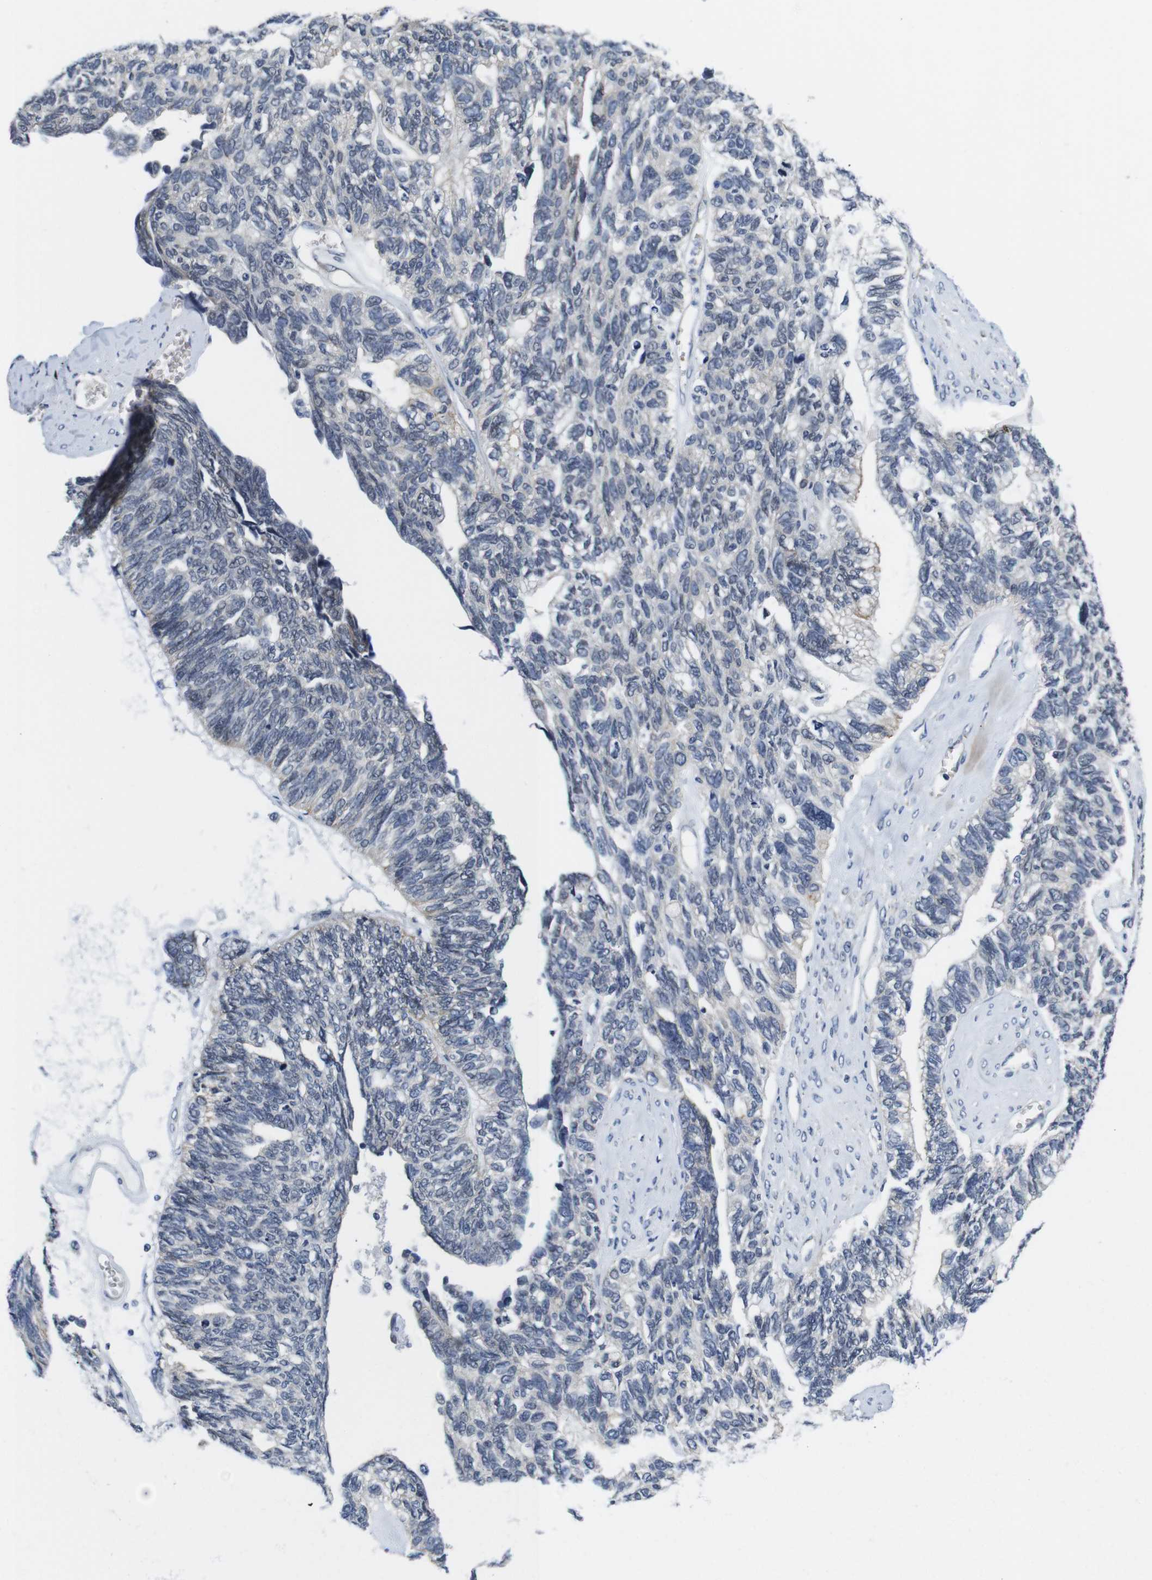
{"staining": {"intensity": "weak", "quantity": "<25%", "location": "cytoplasmic/membranous"}, "tissue": "ovarian cancer", "cell_type": "Tumor cells", "image_type": "cancer", "snomed": [{"axis": "morphology", "description": "Cystadenocarcinoma, serous, NOS"}, {"axis": "topography", "description": "Ovary"}], "caption": "Immunohistochemistry micrograph of ovarian cancer (serous cystadenocarcinoma) stained for a protein (brown), which displays no expression in tumor cells.", "gene": "SOCS3", "patient": {"sex": "female", "age": 79}}